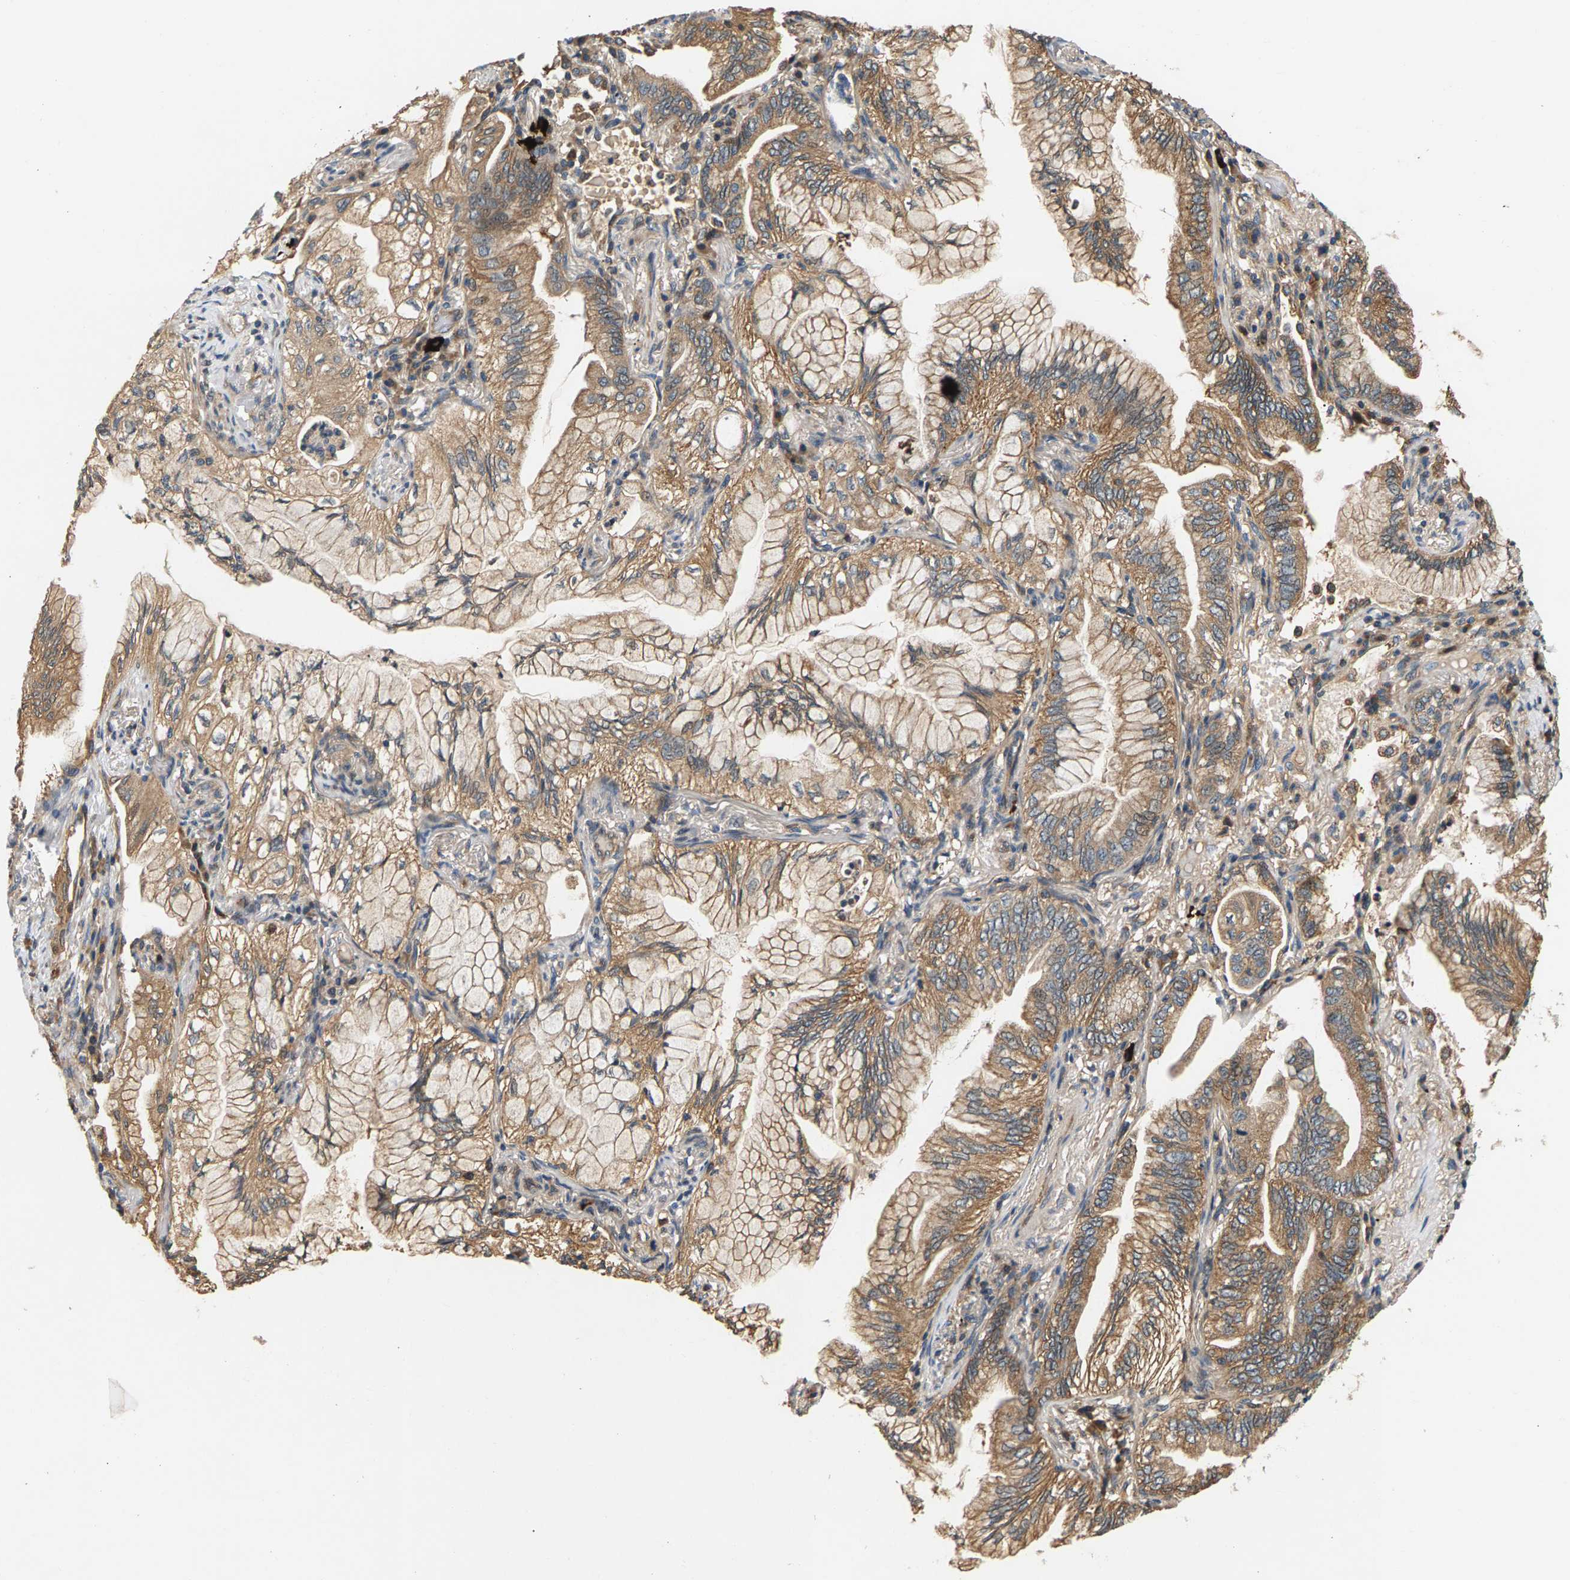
{"staining": {"intensity": "moderate", "quantity": ">75%", "location": "cytoplasmic/membranous"}, "tissue": "lung cancer", "cell_type": "Tumor cells", "image_type": "cancer", "snomed": [{"axis": "morphology", "description": "Adenocarcinoma, NOS"}, {"axis": "topography", "description": "Lung"}], "caption": "Brown immunohistochemical staining in lung adenocarcinoma reveals moderate cytoplasmic/membranous staining in about >75% of tumor cells.", "gene": "FAM78A", "patient": {"sex": "female", "age": 70}}